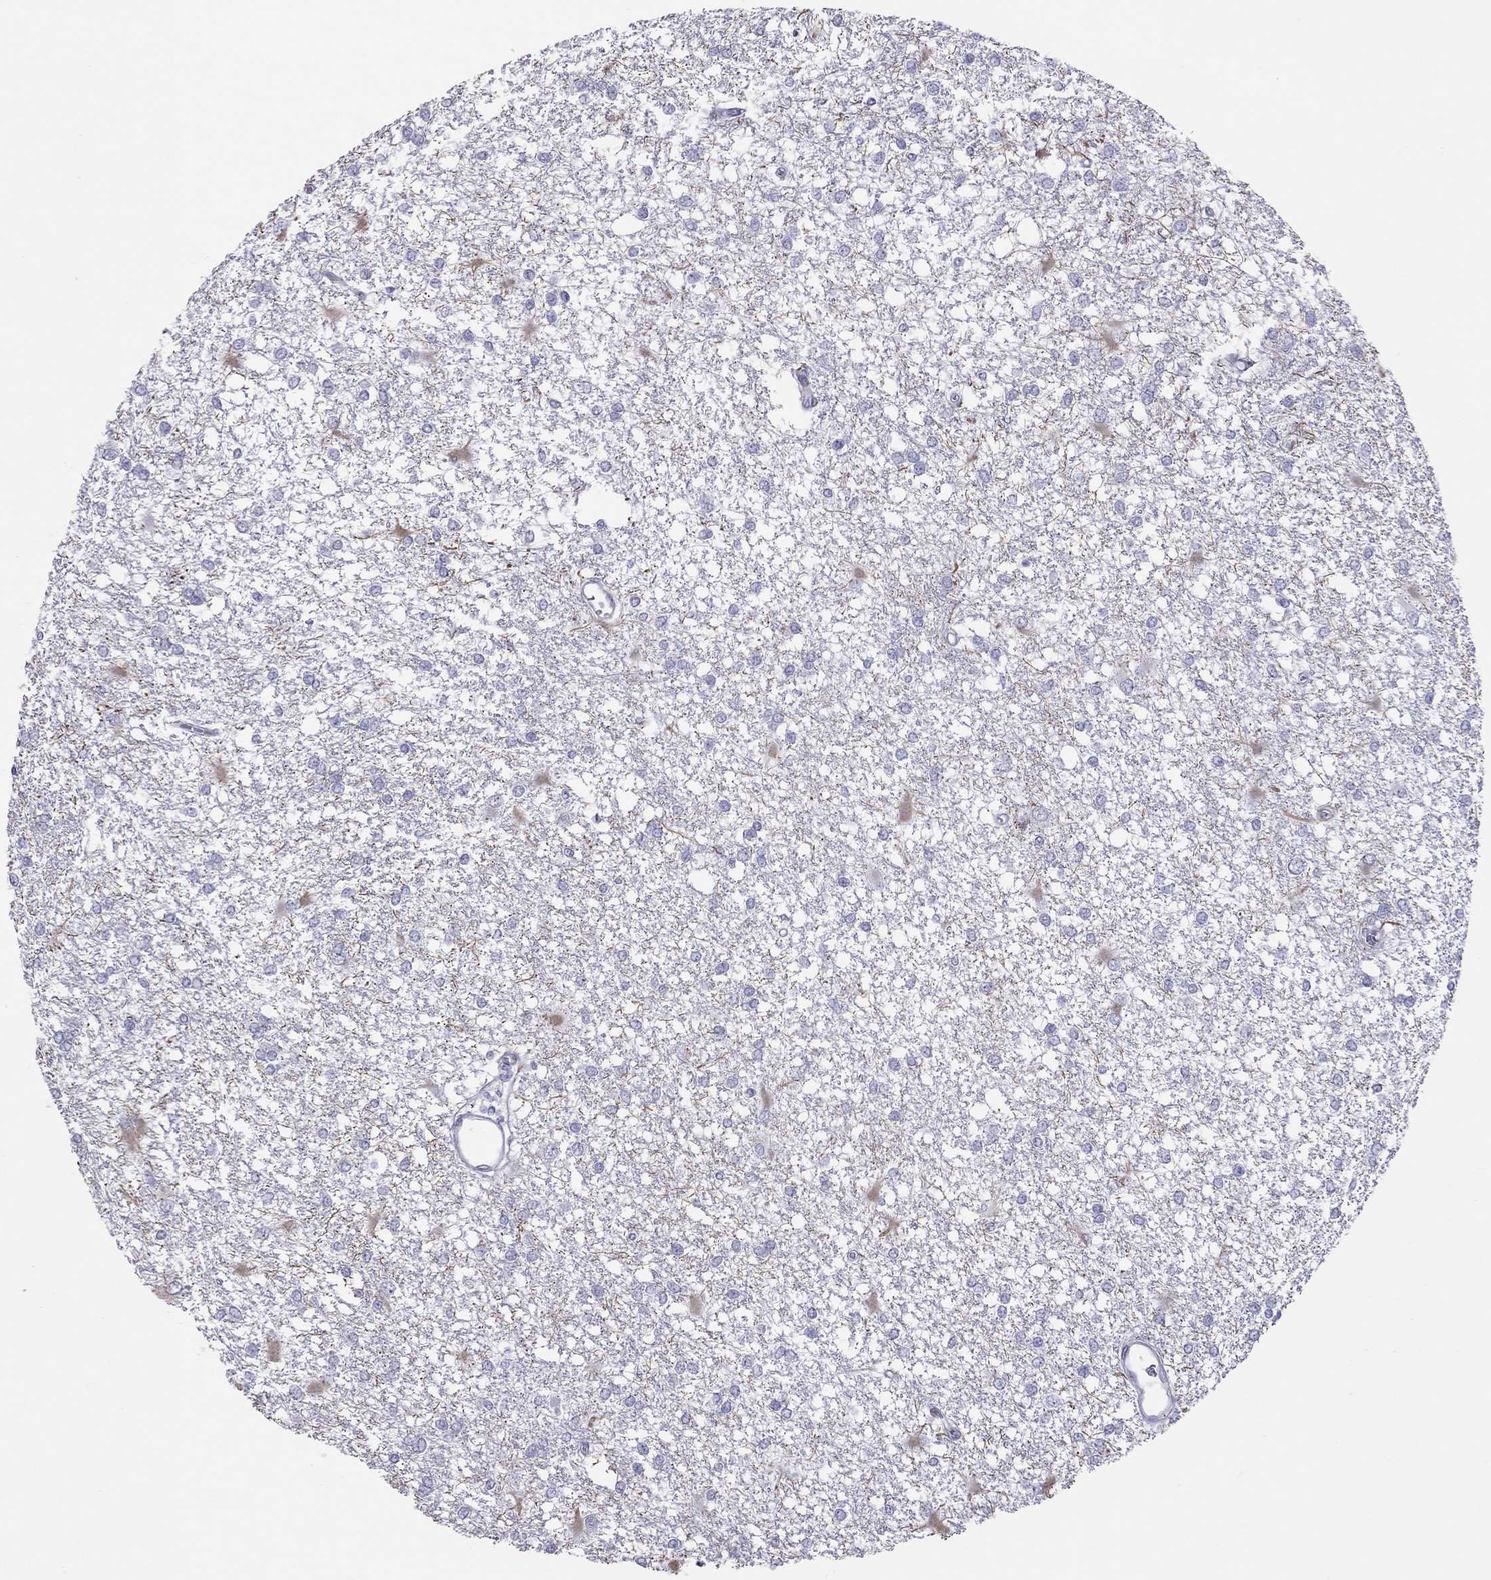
{"staining": {"intensity": "negative", "quantity": "none", "location": "none"}, "tissue": "glioma", "cell_type": "Tumor cells", "image_type": "cancer", "snomed": [{"axis": "morphology", "description": "Glioma, malignant, High grade"}, {"axis": "topography", "description": "Cerebral cortex"}], "caption": "Immunohistochemistry (IHC) of human high-grade glioma (malignant) exhibits no staining in tumor cells.", "gene": "STAG3", "patient": {"sex": "male", "age": 79}}